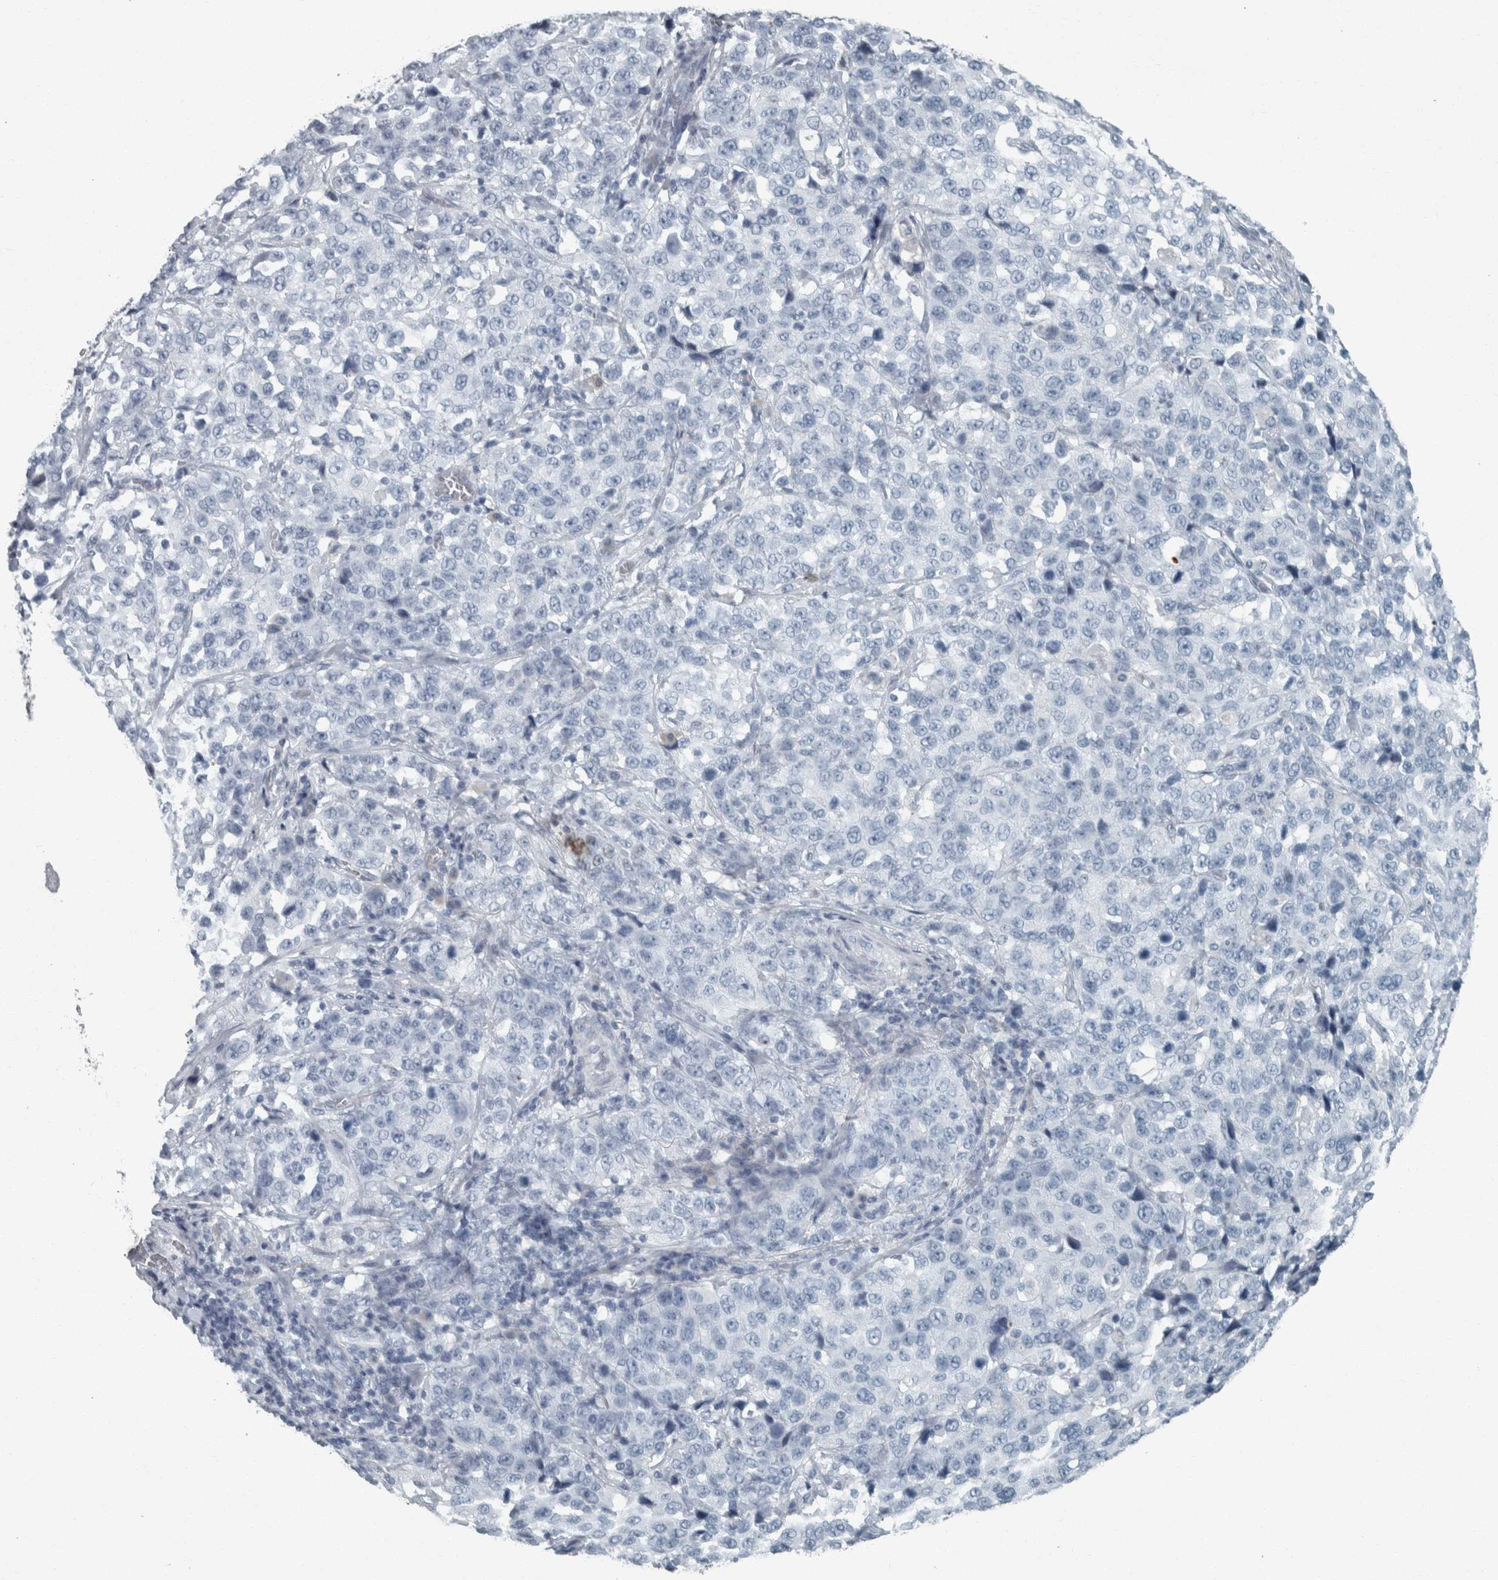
{"staining": {"intensity": "negative", "quantity": "none", "location": "none"}, "tissue": "stomach cancer", "cell_type": "Tumor cells", "image_type": "cancer", "snomed": [{"axis": "morphology", "description": "Normal tissue, NOS"}, {"axis": "morphology", "description": "Adenocarcinoma, NOS"}, {"axis": "topography", "description": "Stomach"}], "caption": "IHC histopathology image of human stomach adenocarcinoma stained for a protein (brown), which reveals no positivity in tumor cells. (IHC, brightfield microscopy, high magnification).", "gene": "CHL1", "patient": {"sex": "male", "age": 48}}